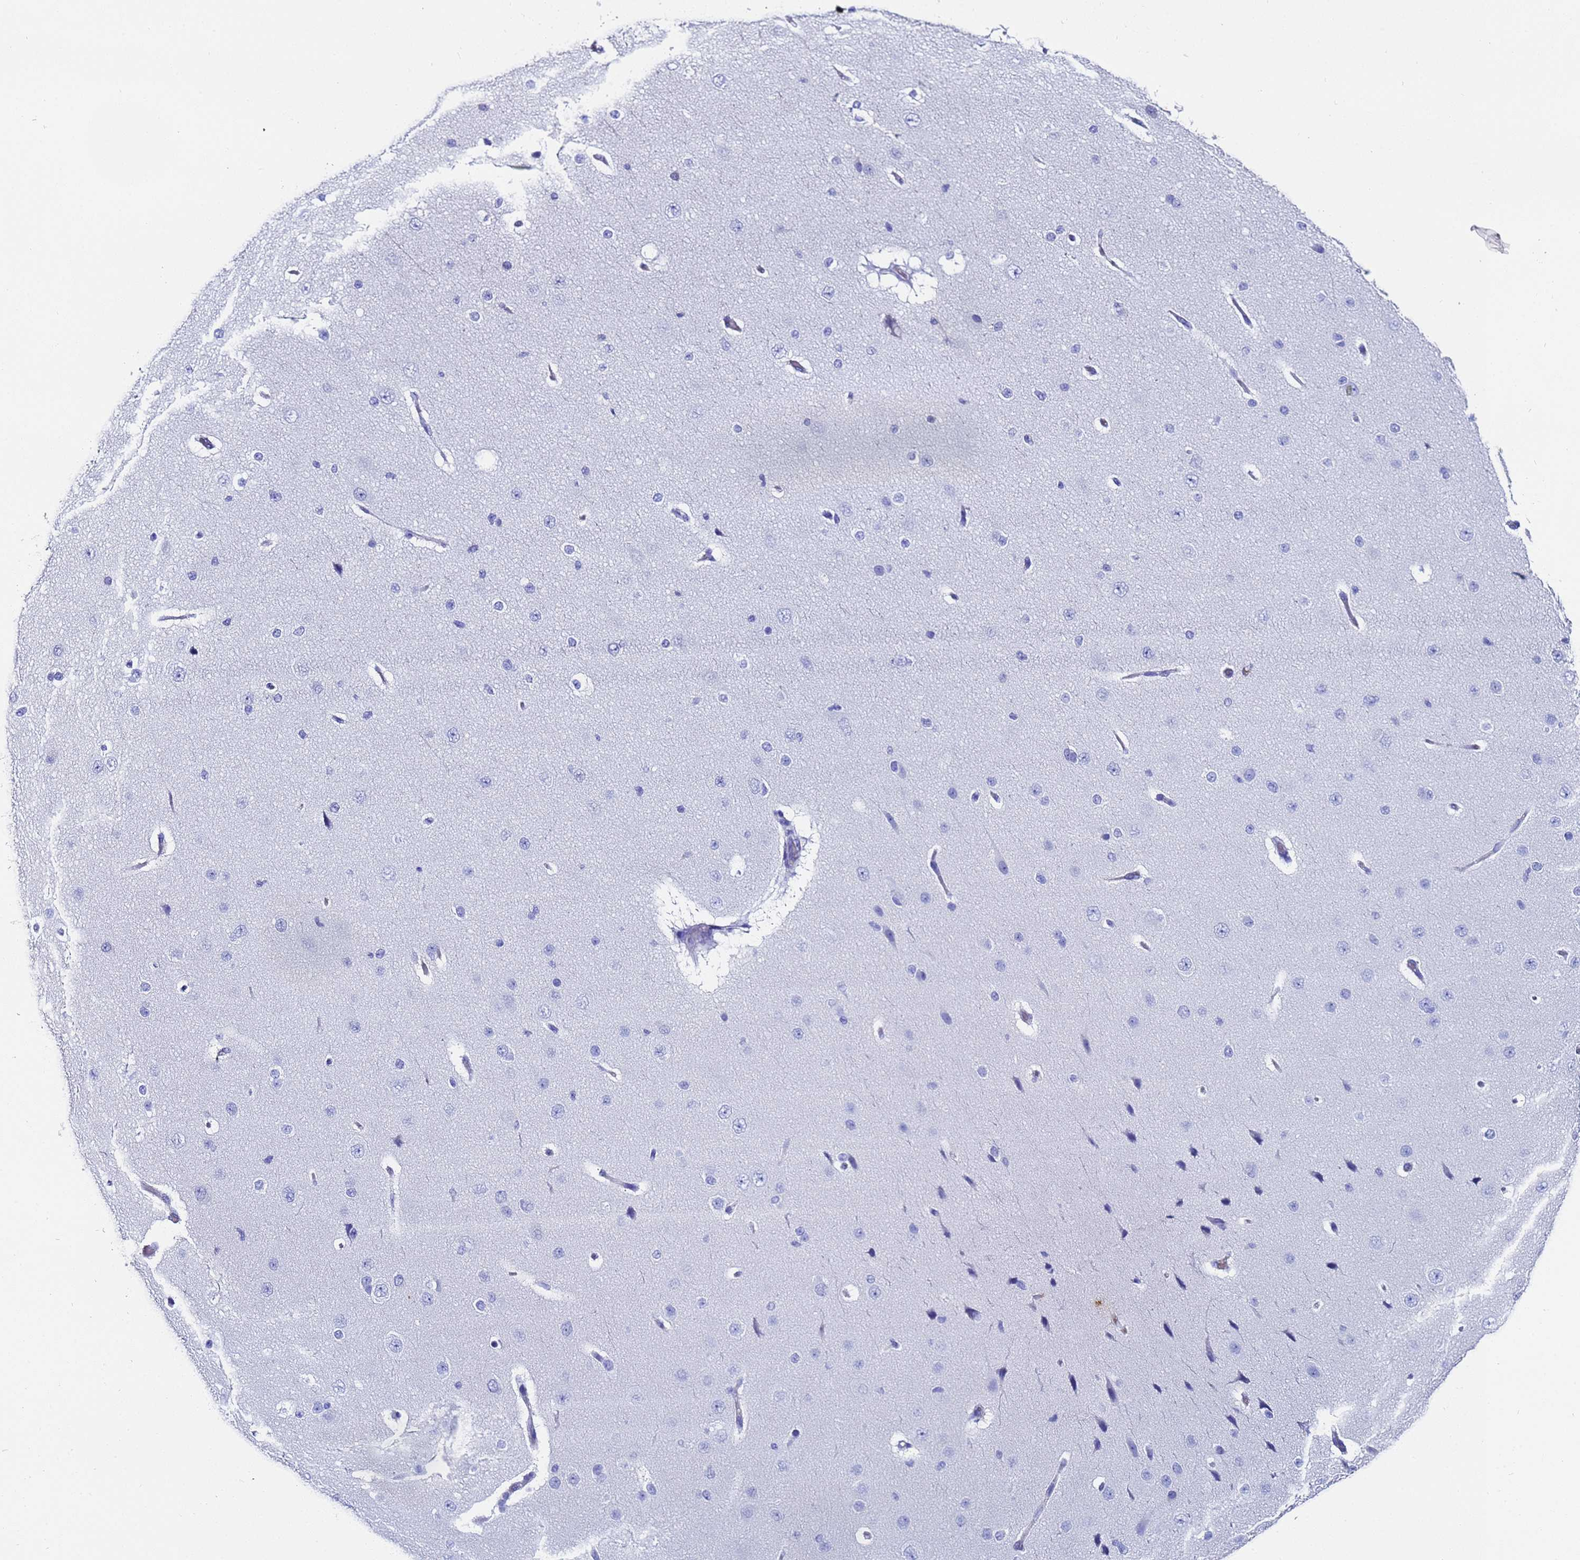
{"staining": {"intensity": "negative", "quantity": "none", "location": "none"}, "tissue": "cerebral cortex", "cell_type": "Endothelial cells", "image_type": "normal", "snomed": [{"axis": "morphology", "description": "Normal tissue, NOS"}, {"axis": "morphology", "description": "Developmental malformation"}, {"axis": "topography", "description": "Cerebral cortex"}], "caption": "Human cerebral cortex stained for a protein using immunohistochemistry exhibits no staining in endothelial cells.", "gene": "ADIPOQ", "patient": {"sex": "female", "age": 30}}